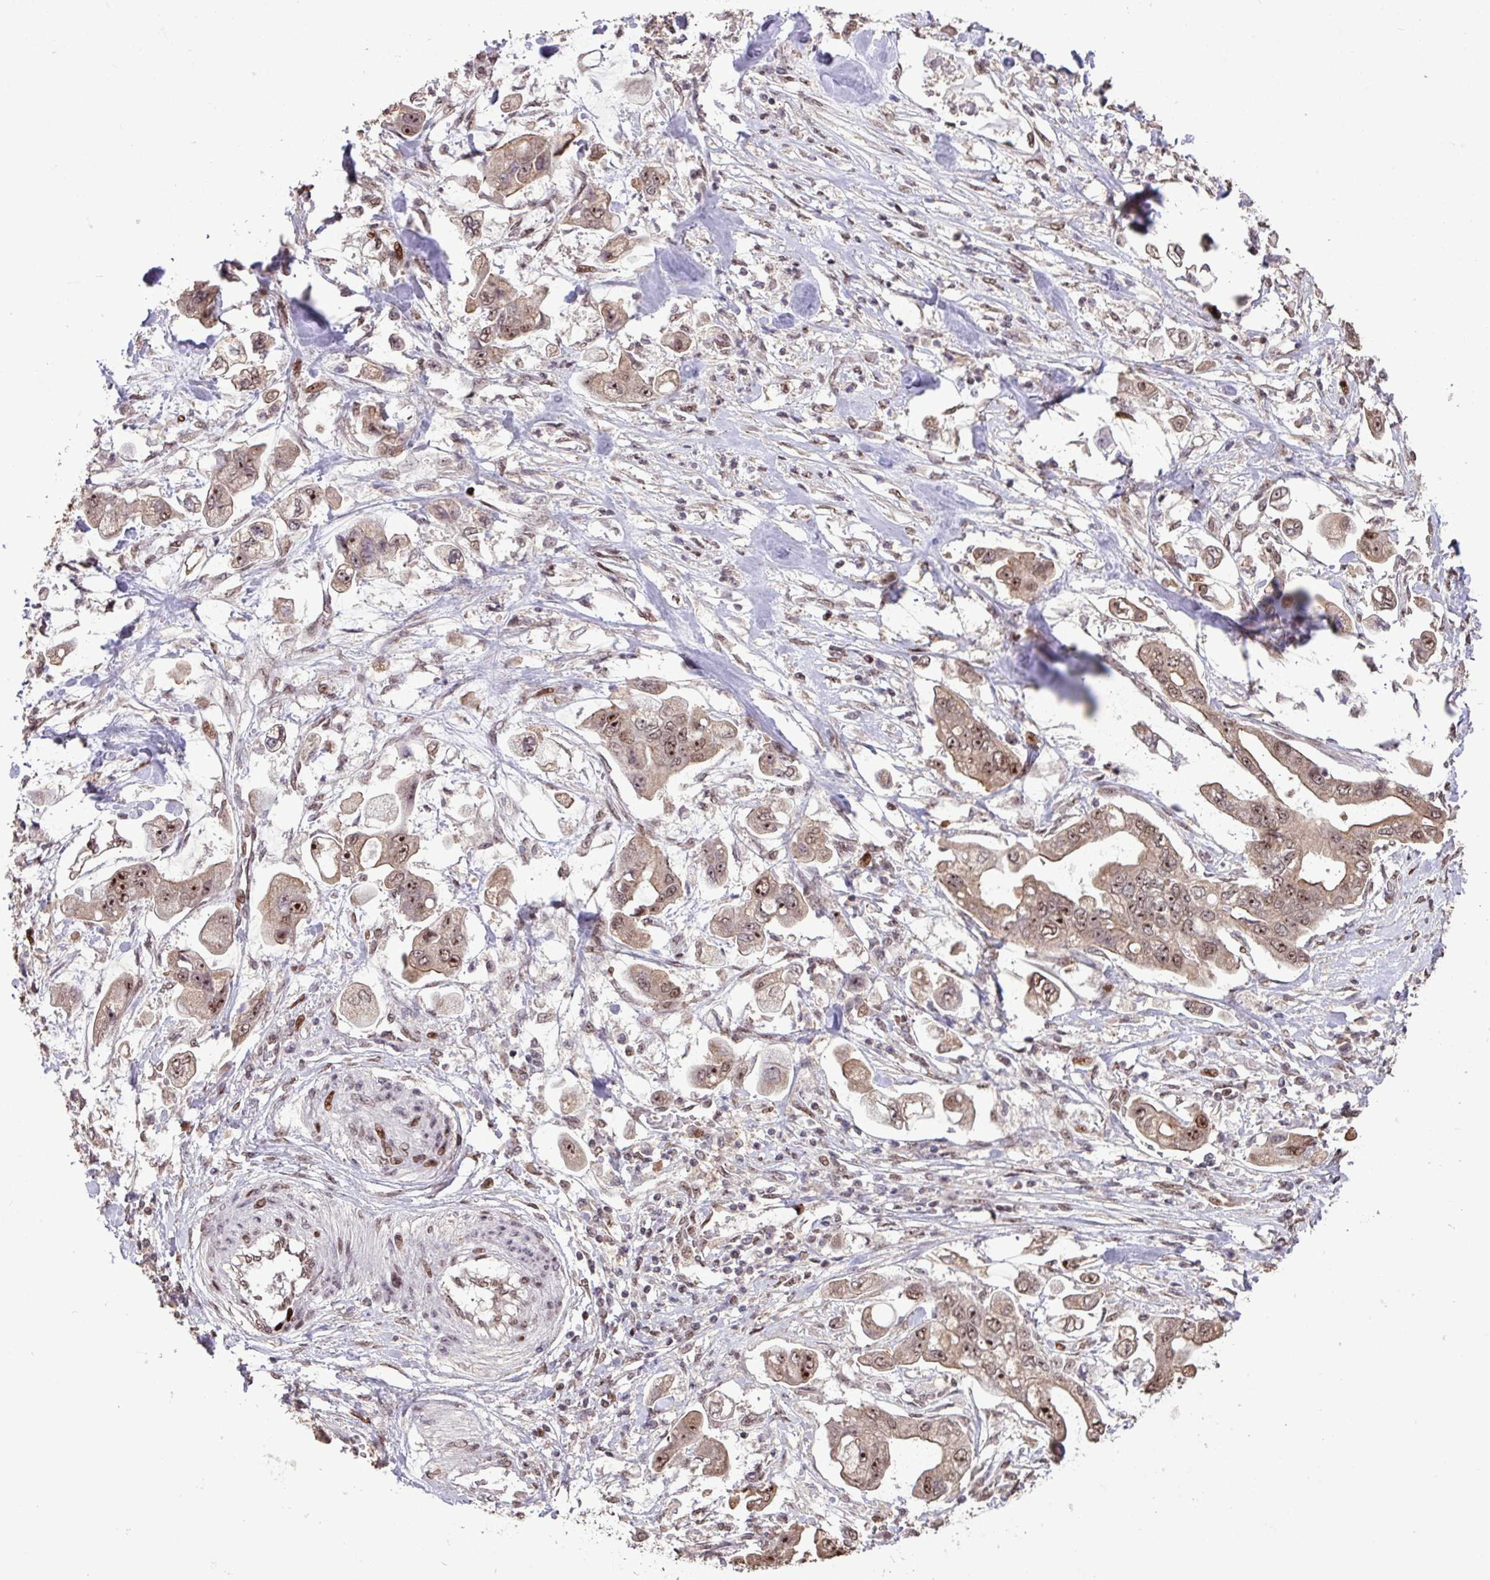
{"staining": {"intensity": "moderate", "quantity": ">75%", "location": "cytoplasmic/membranous,nuclear"}, "tissue": "stomach cancer", "cell_type": "Tumor cells", "image_type": "cancer", "snomed": [{"axis": "morphology", "description": "Adenocarcinoma, NOS"}, {"axis": "topography", "description": "Stomach"}], "caption": "This is a photomicrograph of immunohistochemistry staining of stomach adenocarcinoma, which shows moderate staining in the cytoplasmic/membranous and nuclear of tumor cells.", "gene": "ZNF709", "patient": {"sex": "male", "age": 62}}